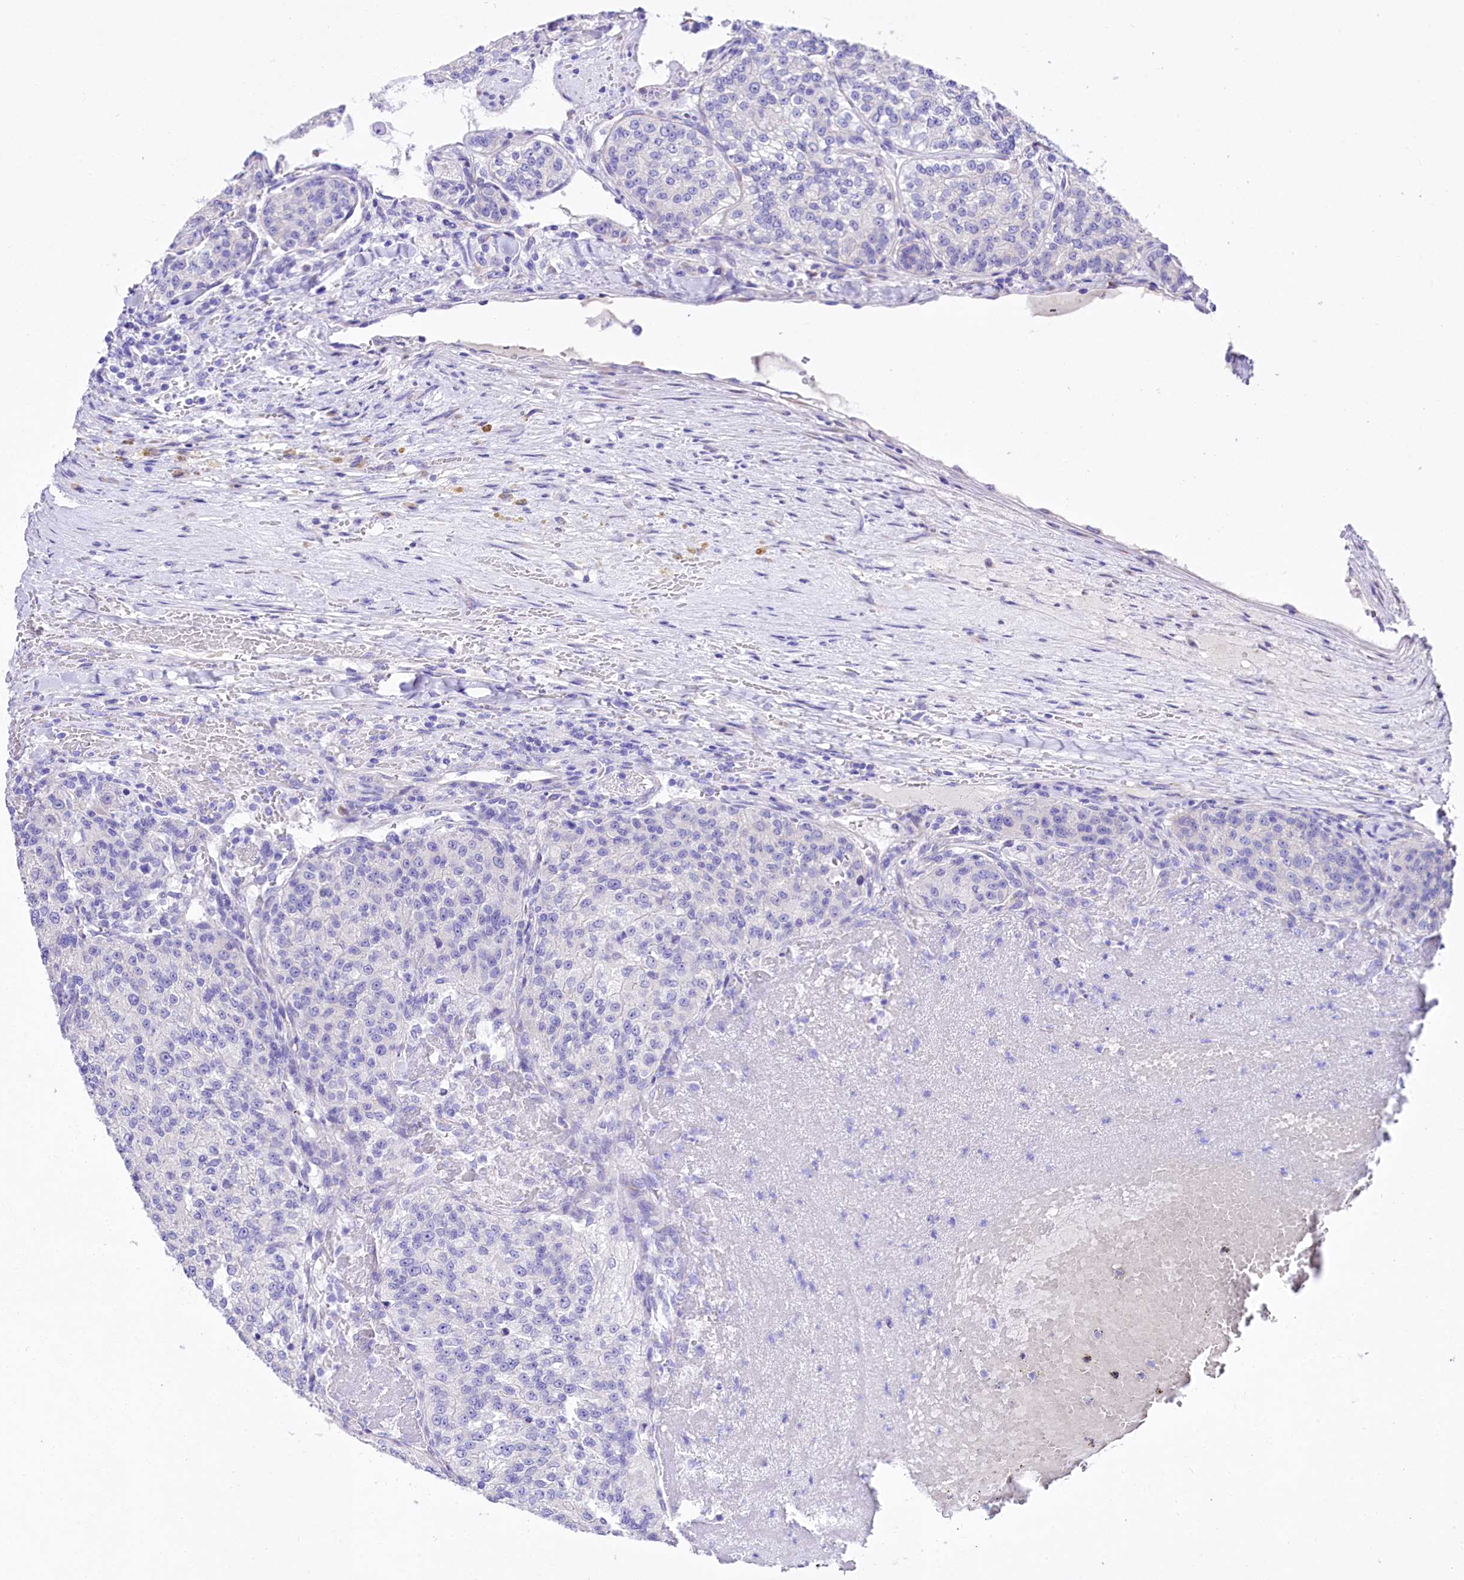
{"staining": {"intensity": "negative", "quantity": "none", "location": "none"}, "tissue": "renal cancer", "cell_type": "Tumor cells", "image_type": "cancer", "snomed": [{"axis": "morphology", "description": "Adenocarcinoma, NOS"}, {"axis": "topography", "description": "Kidney"}], "caption": "IHC micrograph of neoplastic tissue: human renal adenocarcinoma stained with DAB demonstrates no significant protein expression in tumor cells.", "gene": "A2ML1", "patient": {"sex": "female", "age": 63}}